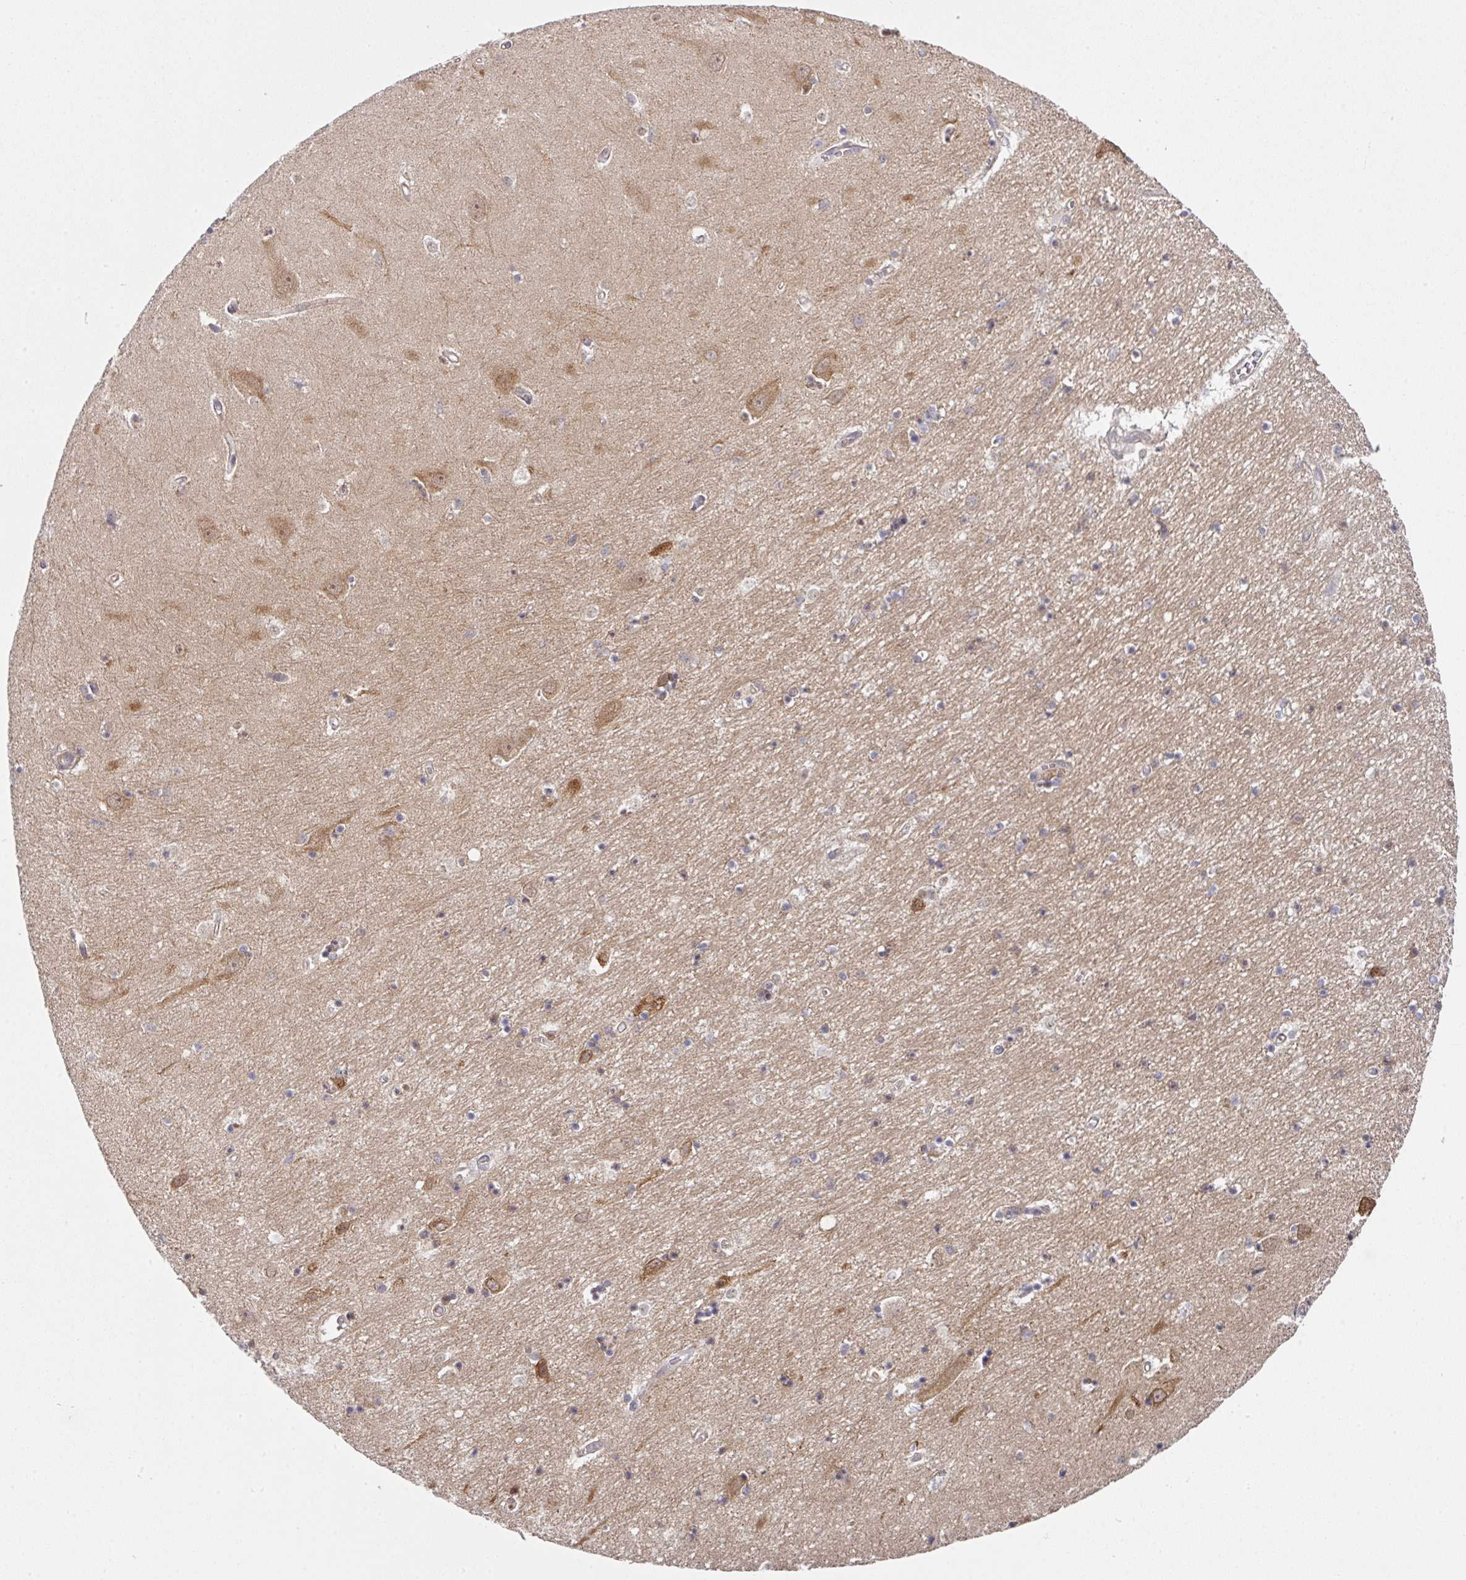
{"staining": {"intensity": "negative", "quantity": "none", "location": "none"}, "tissue": "hippocampus", "cell_type": "Glial cells", "image_type": "normal", "snomed": [{"axis": "morphology", "description": "Normal tissue, NOS"}, {"axis": "topography", "description": "Hippocampus"}], "caption": "Immunohistochemistry (IHC) of benign hippocampus displays no staining in glial cells.", "gene": "CAMLG", "patient": {"sex": "female", "age": 64}}